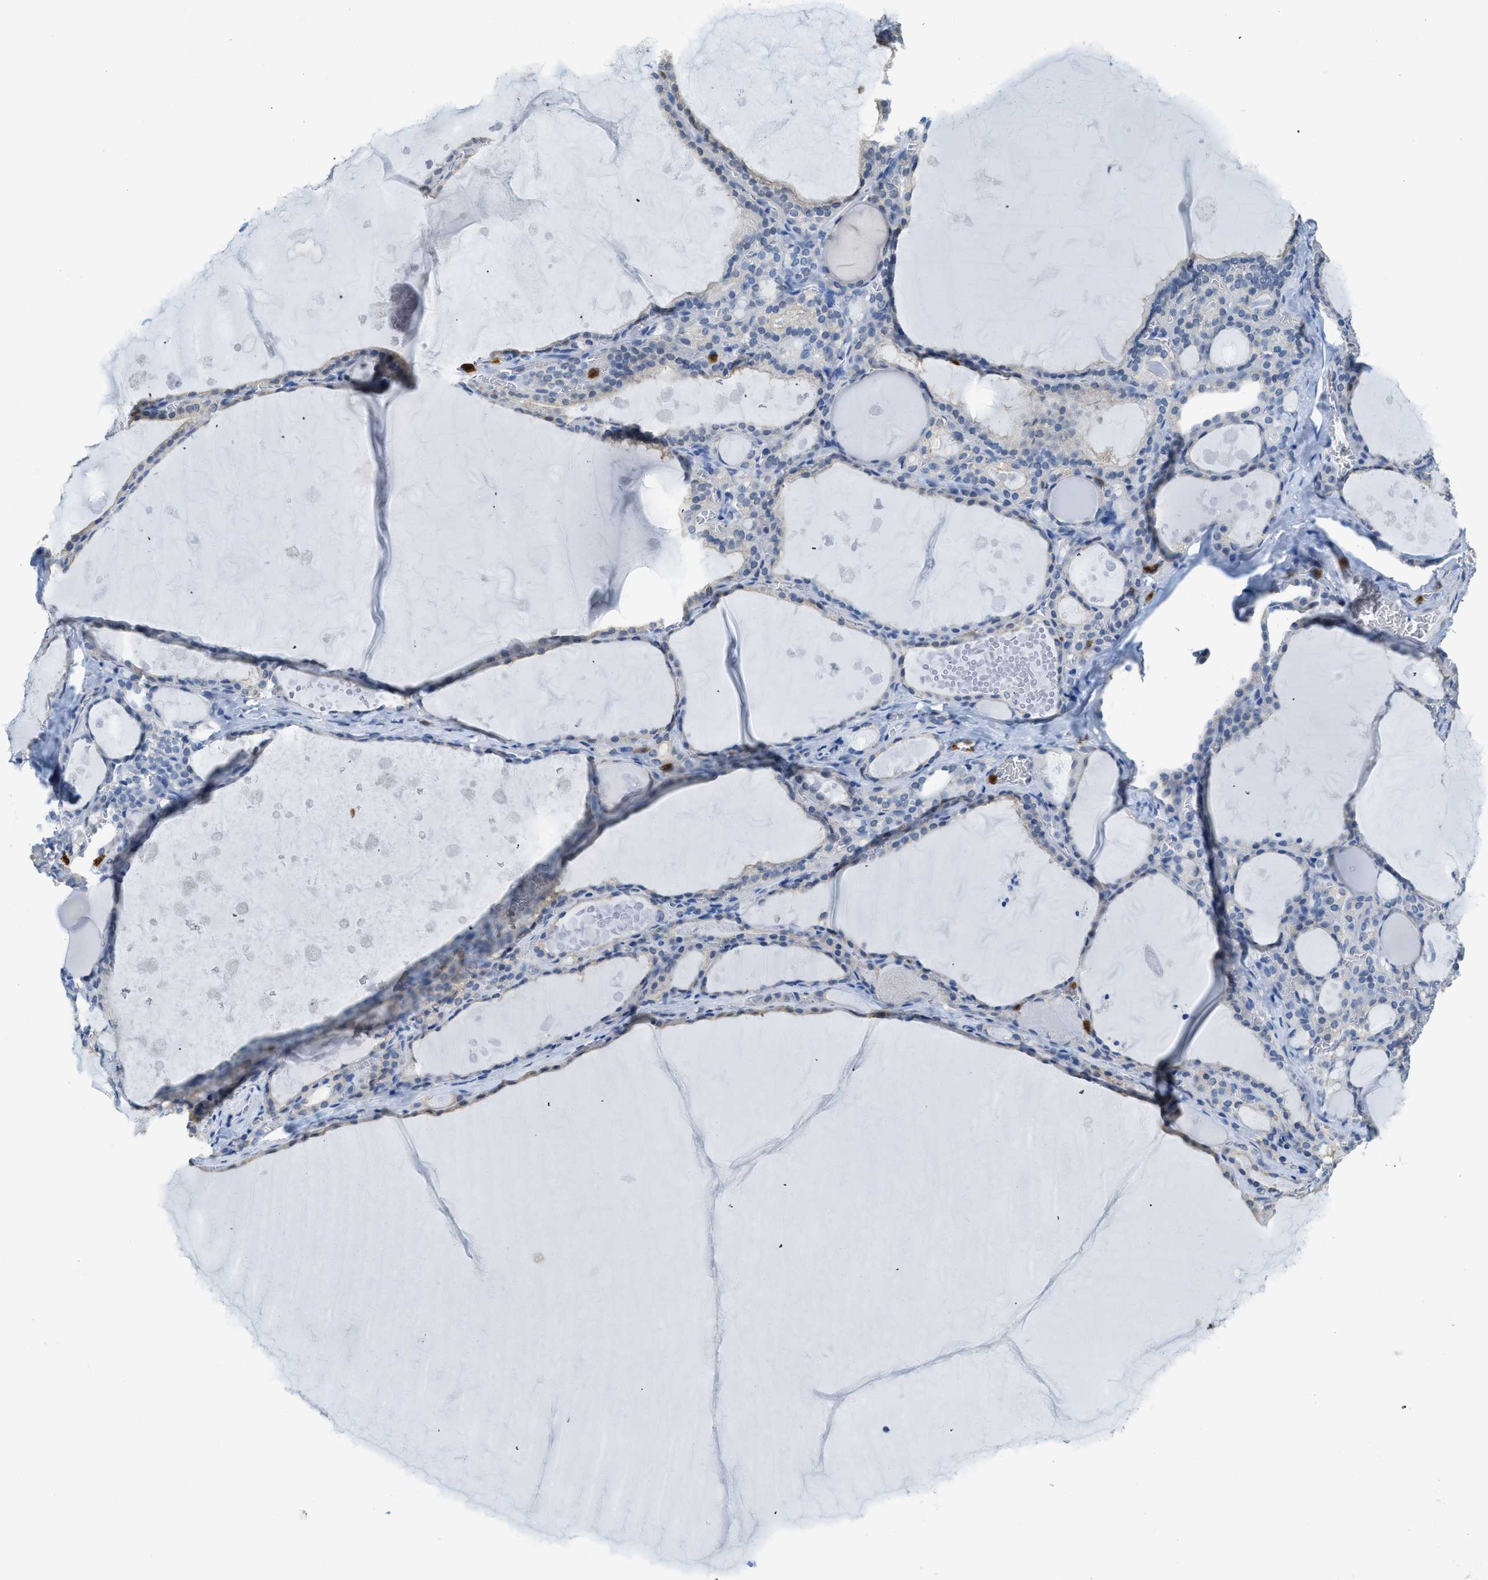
{"staining": {"intensity": "negative", "quantity": "none", "location": "none"}, "tissue": "thyroid gland", "cell_type": "Glandular cells", "image_type": "normal", "snomed": [{"axis": "morphology", "description": "Normal tissue, NOS"}, {"axis": "topography", "description": "Thyroid gland"}], "caption": "High power microscopy micrograph of an IHC photomicrograph of normal thyroid gland, revealing no significant positivity in glandular cells.", "gene": "SERPINB1", "patient": {"sex": "male", "age": 56}}